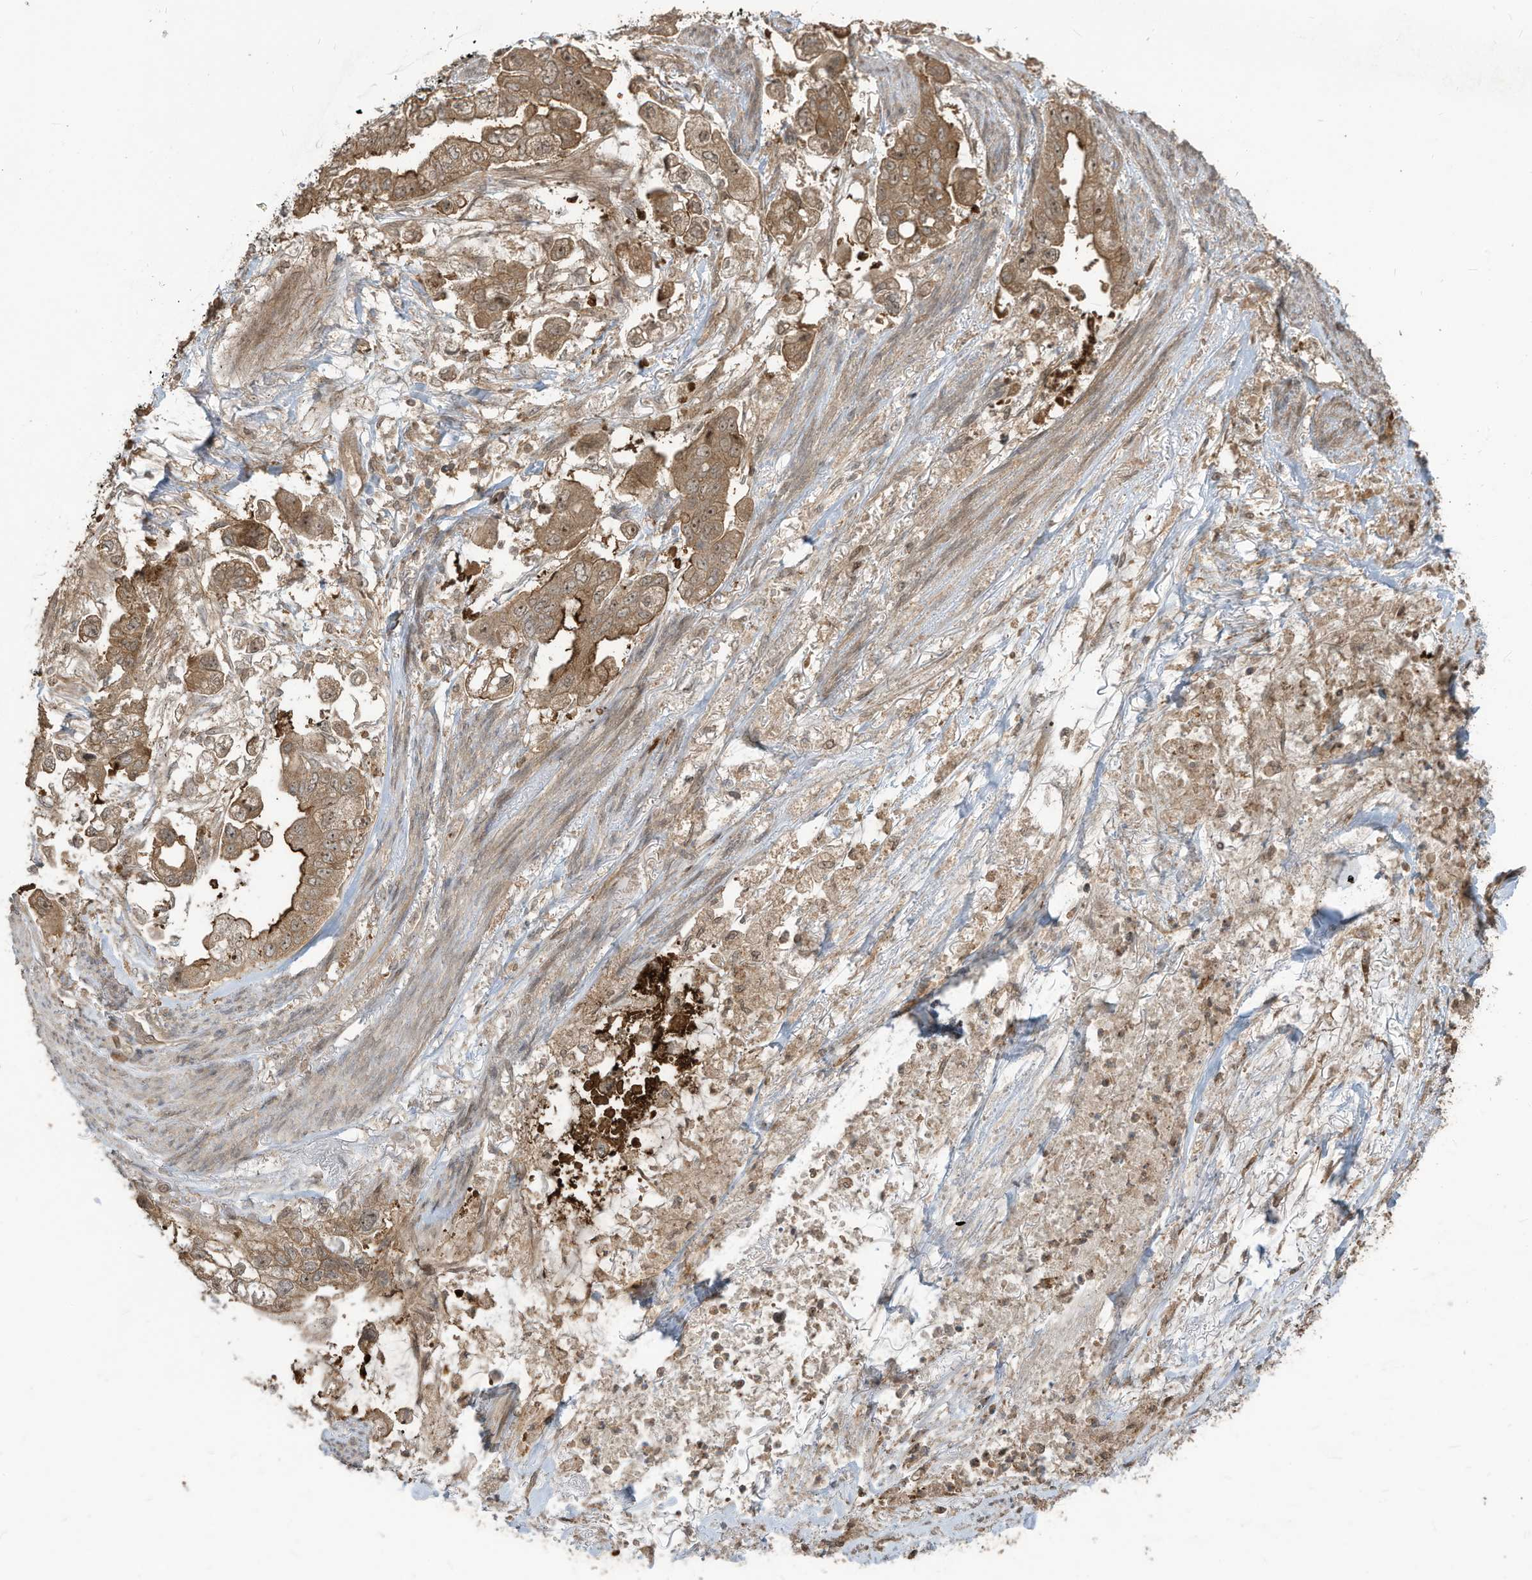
{"staining": {"intensity": "moderate", "quantity": ">75%", "location": "cytoplasmic/membranous,nuclear"}, "tissue": "stomach cancer", "cell_type": "Tumor cells", "image_type": "cancer", "snomed": [{"axis": "morphology", "description": "Adenocarcinoma, NOS"}, {"axis": "topography", "description": "Stomach"}], "caption": "This histopathology image demonstrates IHC staining of stomach cancer, with medium moderate cytoplasmic/membranous and nuclear positivity in about >75% of tumor cells.", "gene": "CARF", "patient": {"sex": "male", "age": 62}}